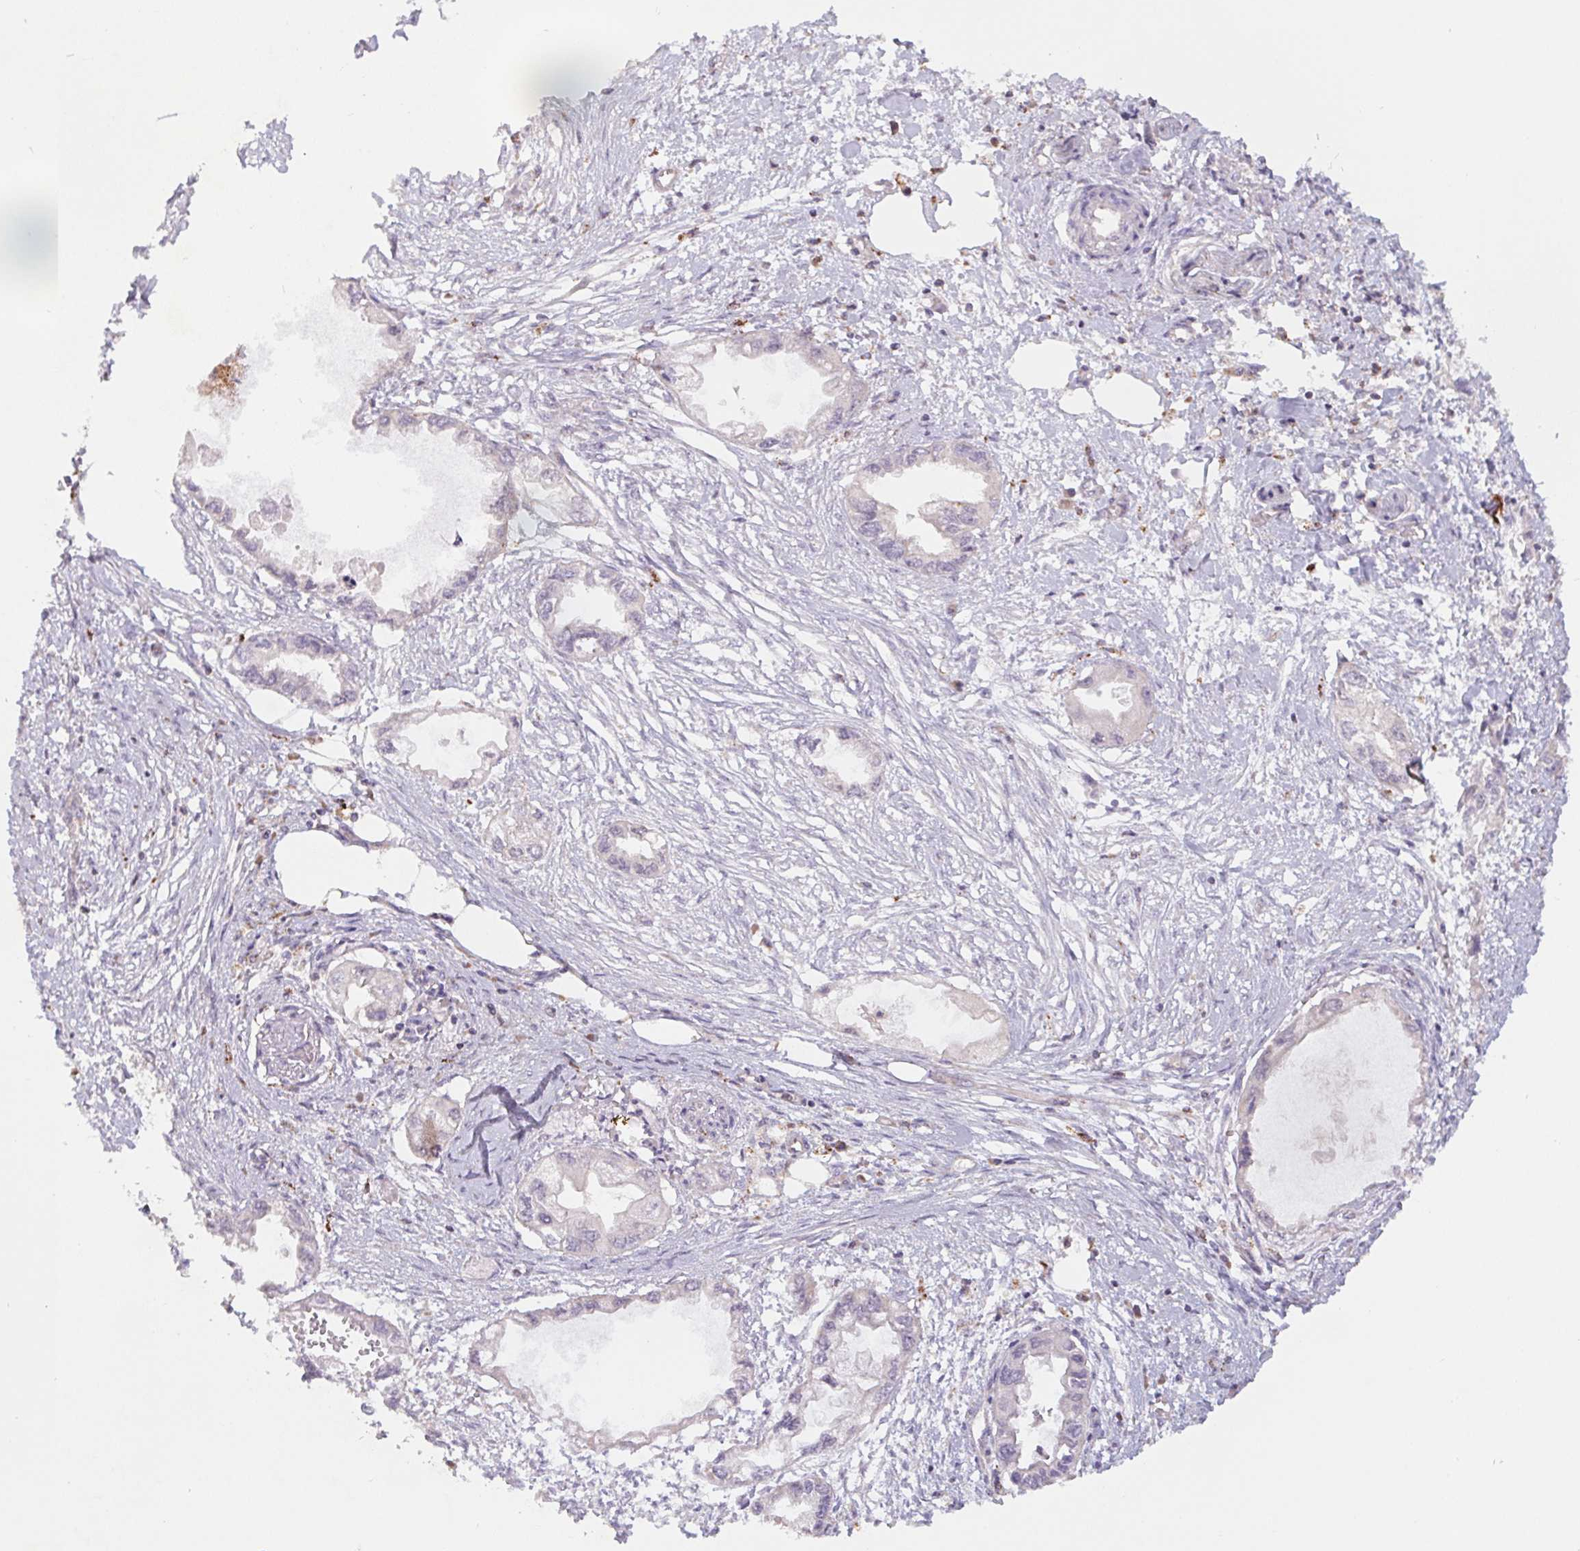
{"staining": {"intensity": "weak", "quantity": "<25%", "location": "cytoplasmic/membranous"}, "tissue": "endometrial cancer", "cell_type": "Tumor cells", "image_type": "cancer", "snomed": [{"axis": "morphology", "description": "Adenocarcinoma, NOS"}, {"axis": "morphology", "description": "Adenocarcinoma, metastatic, NOS"}, {"axis": "topography", "description": "Adipose tissue"}, {"axis": "topography", "description": "Endometrium"}], "caption": "The image displays no significant expression in tumor cells of metastatic adenocarcinoma (endometrial). (Immunohistochemistry, brightfield microscopy, high magnification).", "gene": "EMC6", "patient": {"sex": "female", "age": 67}}